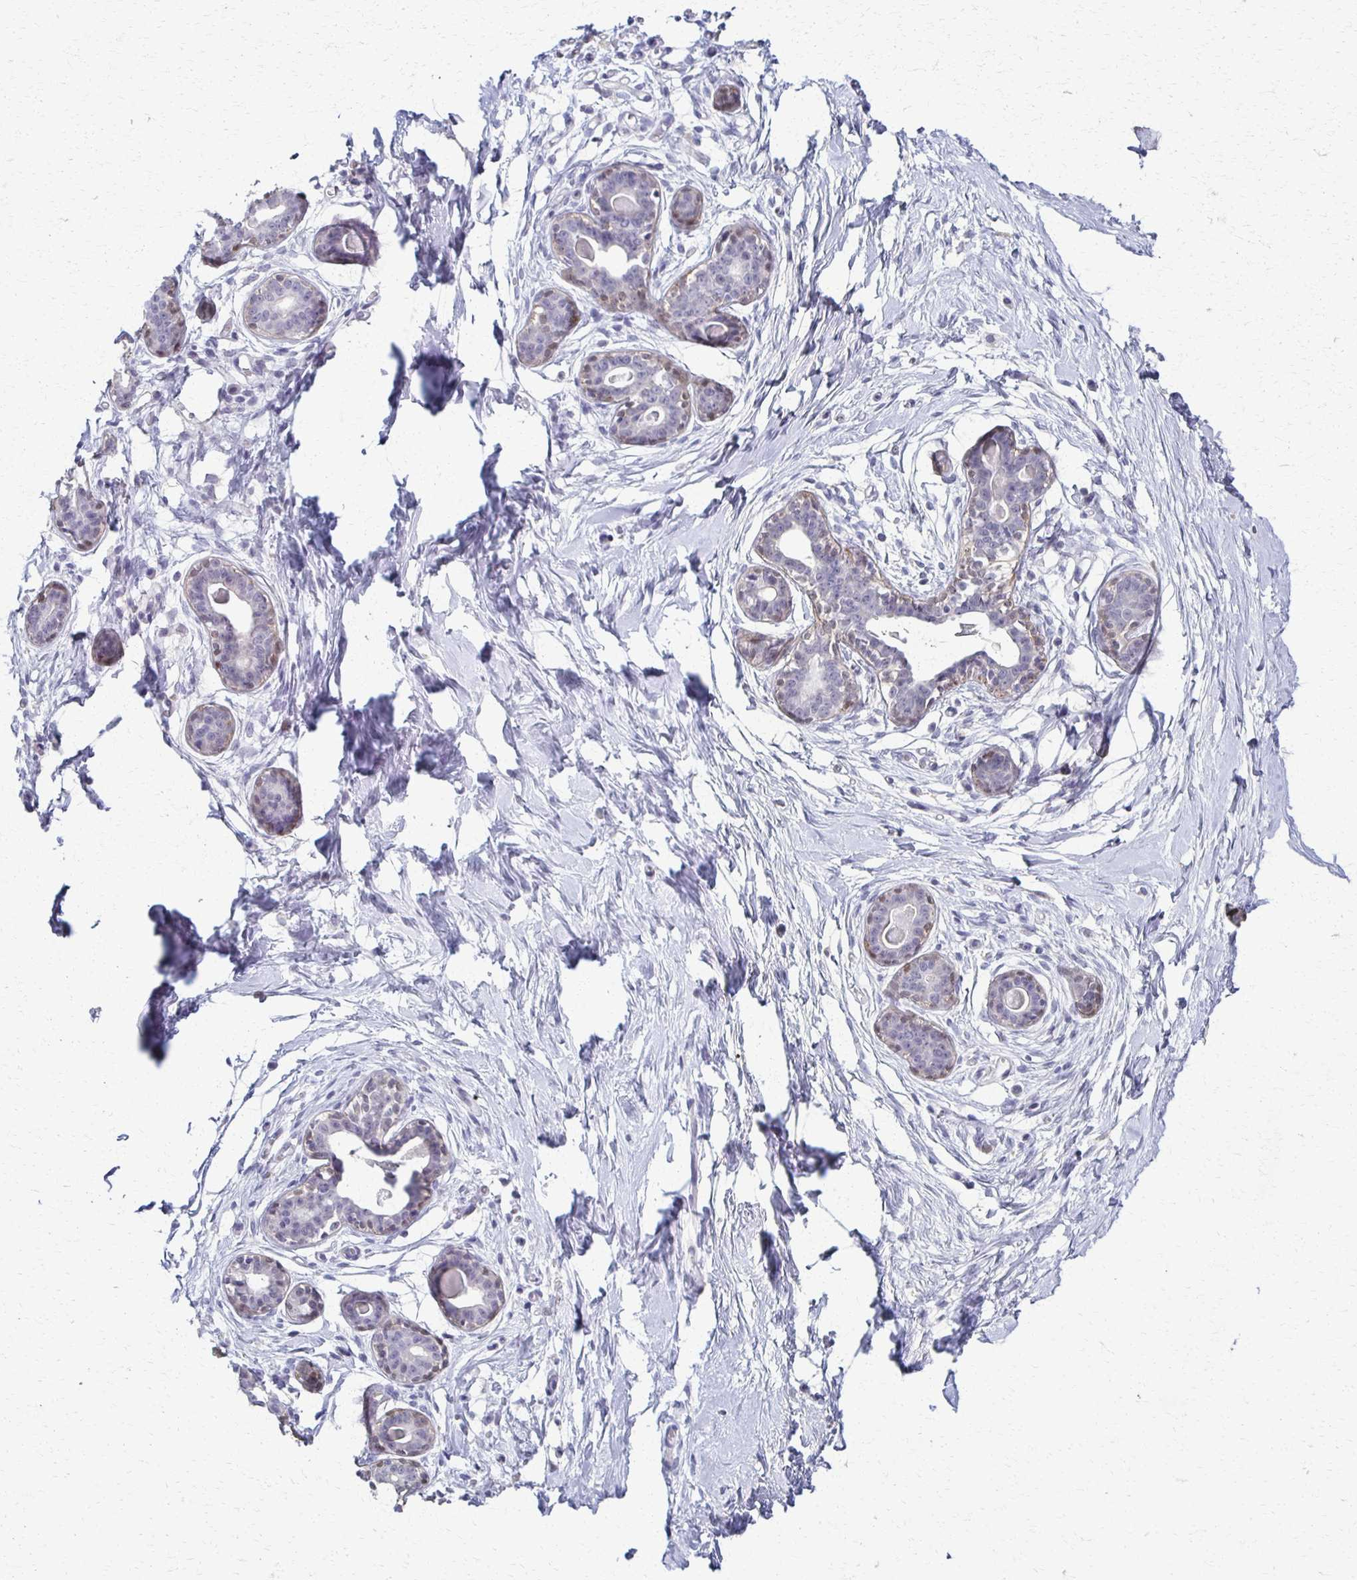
{"staining": {"intensity": "negative", "quantity": "none", "location": "none"}, "tissue": "breast", "cell_type": "Adipocytes", "image_type": "normal", "snomed": [{"axis": "morphology", "description": "Normal tissue, NOS"}, {"axis": "topography", "description": "Breast"}], "caption": "IHC of unremarkable human breast shows no staining in adipocytes.", "gene": "FOXO4", "patient": {"sex": "female", "age": 45}}